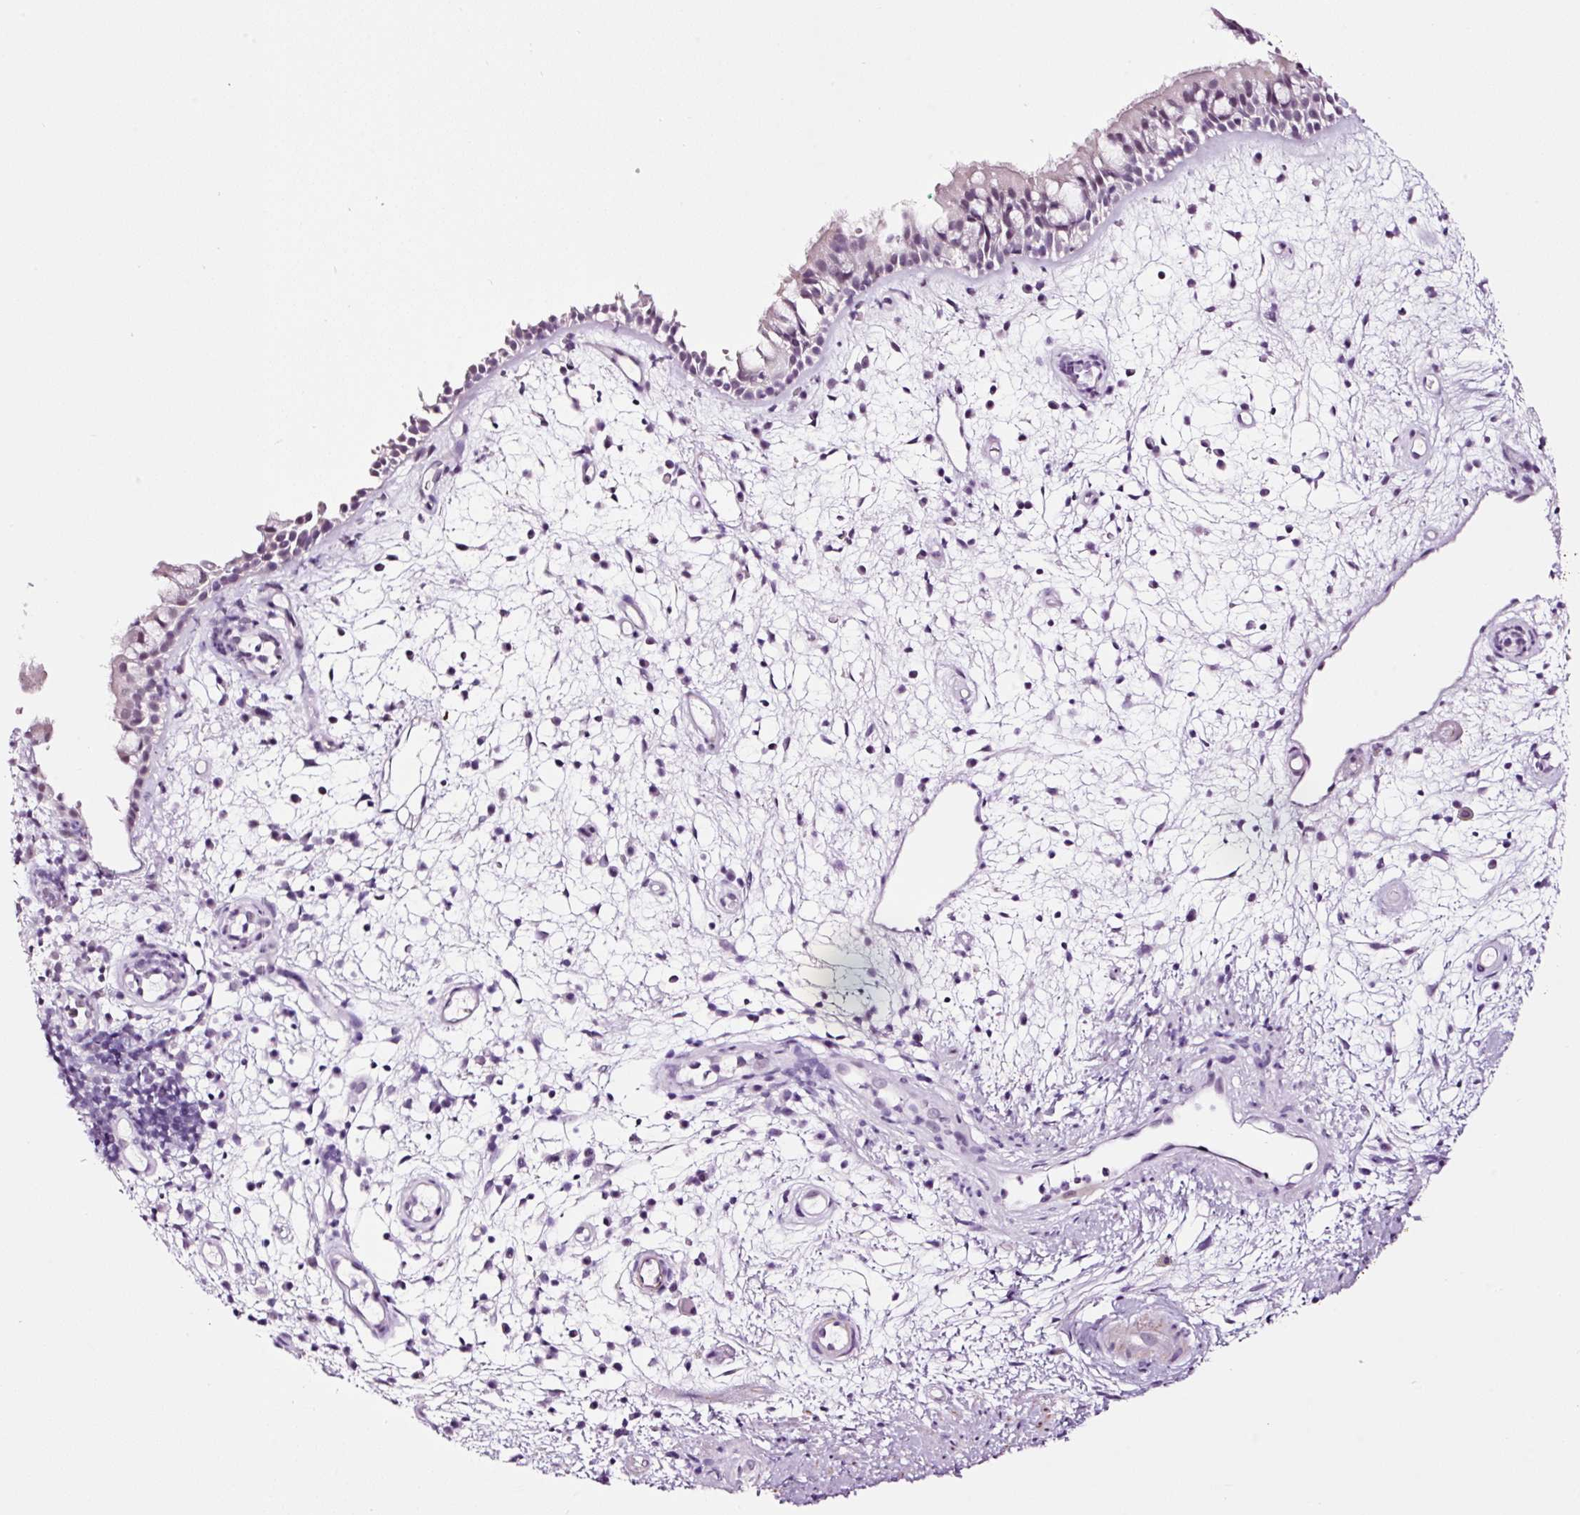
{"staining": {"intensity": "negative", "quantity": "none", "location": "none"}, "tissue": "nasopharynx", "cell_type": "Respiratory epithelial cells", "image_type": "normal", "snomed": [{"axis": "morphology", "description": "Normal tissue, NOS"}, {"axis": "morphology", "description": "Inflammation, NOS"}, {"axis": "topography", "description": "Nasopharynx"}], "caption": "This photomicrograph is of unremarkable nasopharynx stained with immunohistochemistry (IHC) to label a protein in brown with the nuclei are counter-stained blue. There is no expression in respiratory epithelial cells.", "gene": "RTF2", "patient": {"sex": "male", "age": 54}}